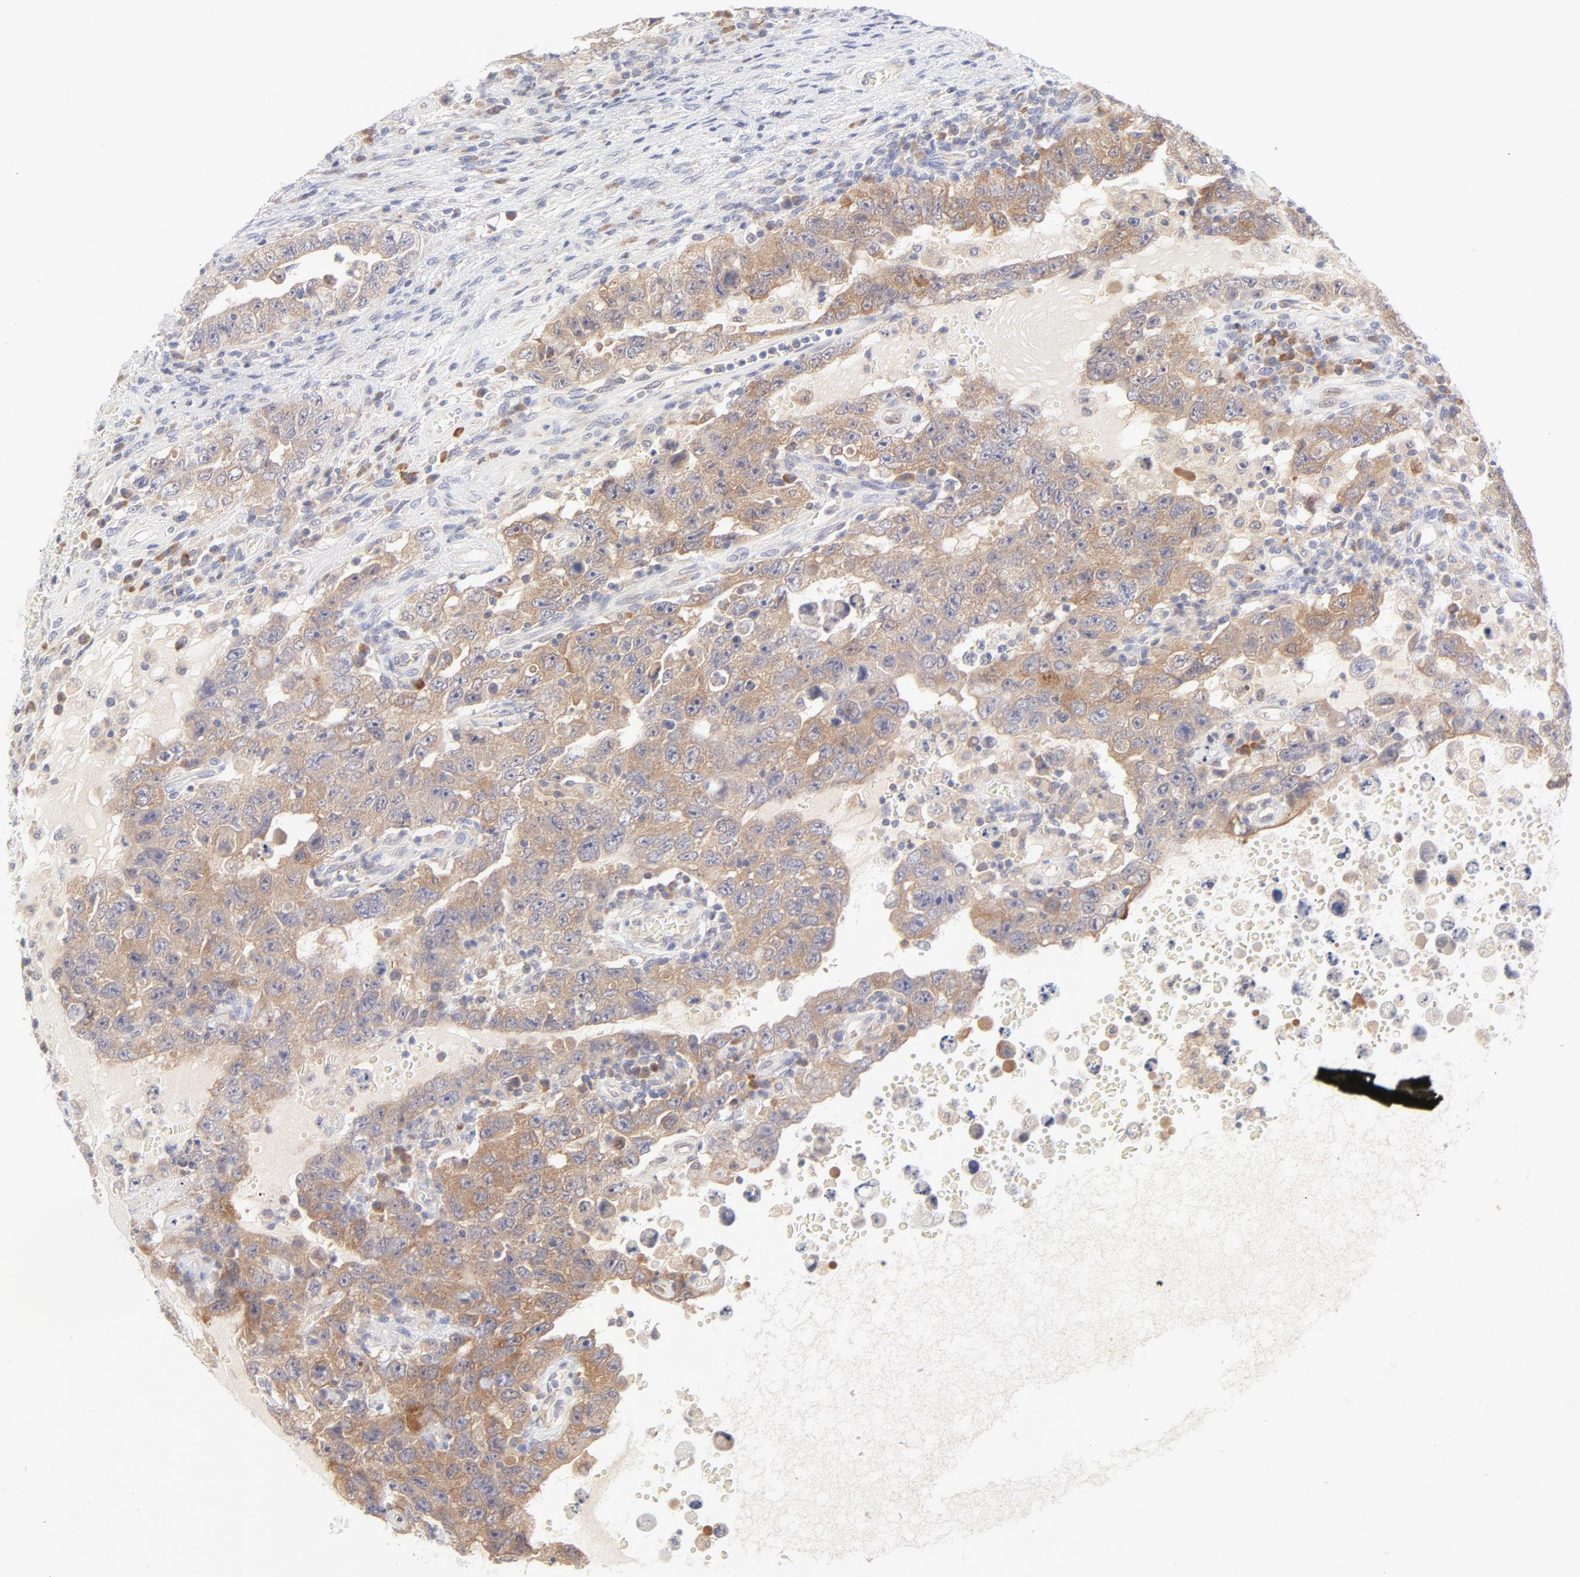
{"staining": {"intensity": "moderate", "quantity": ">75%", "location": "cytoplasmic/membranous"}, "tissue": "testis cancer", "cell_type": "Tumor cells", "image_type": "cancer", "snomed": [{"axis": "morphology", "description": "Carcinoma, Embryonal, NOS"}, {"axis": "topography", "description": "Testis"}], "caption": "Immunohistochemistry (IHC) (DAB) staining of human testis cancer displays moderate cytoplasmic/membranous protein positivity in approximately >75% of tumor cells.", "gene": "RPS6KA1", "patient": {"sex": "male", "age": 26}}